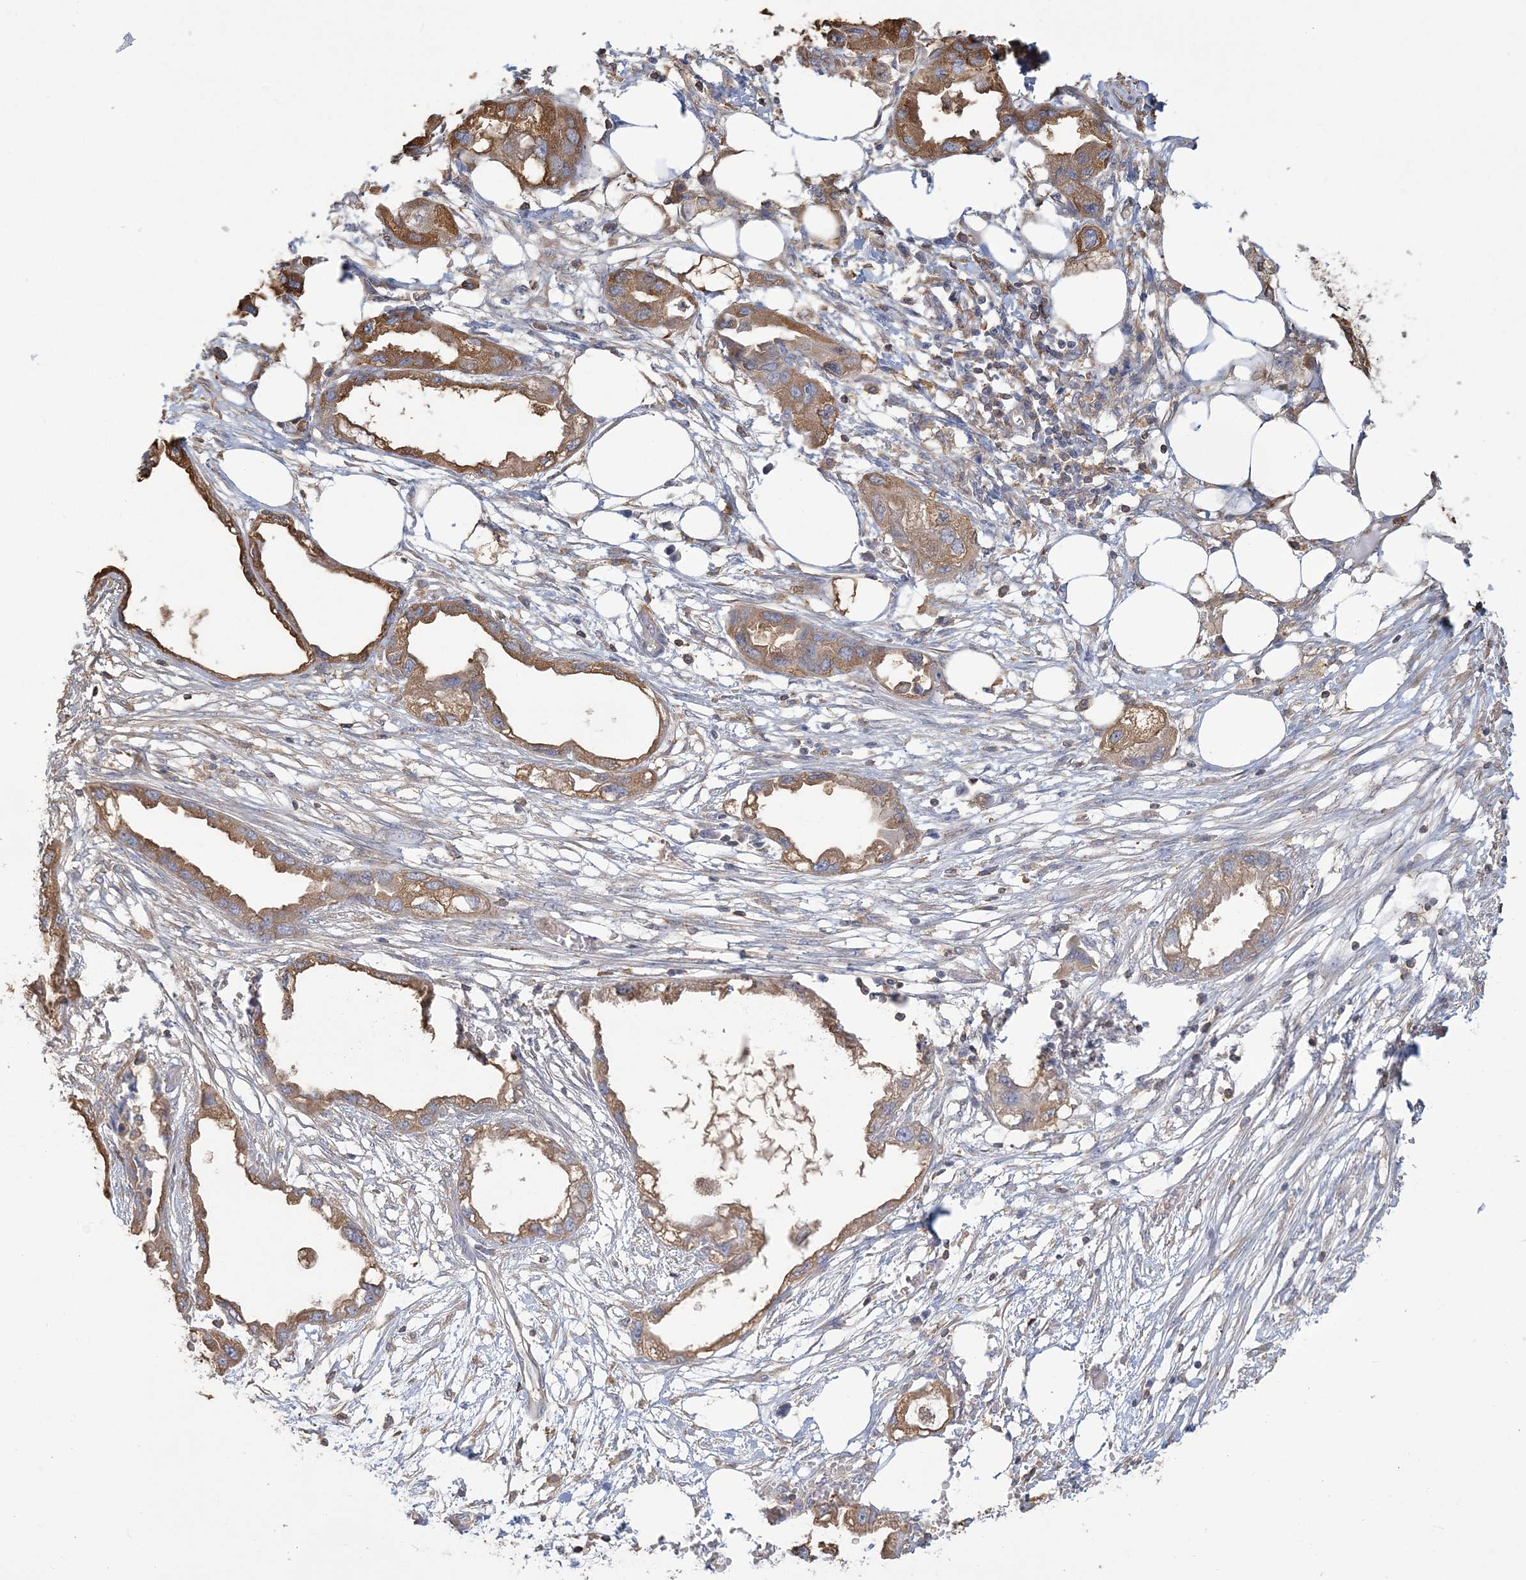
{"staining": {"intensity": "moderate", "quantity": ">75%", "location": "cytoplasmic/membranous"}, "tissue": "endometrial cancer", "cell_type": "Tumor cells", "image_type": "cancer", "snomed": [{"axis": "morphology", "description": "Adenocarcinoma, NOS"}, {"axis": "morphology", "description": "Adenocarcinoma, metastatic, NOS"}, {"axis": "topography", "description": "Adipose tissue"}, {"axis": "topography", "description": "Endometrium"}], "caption": "A brown stain labels moderate cytoplasmic/membranous staining of a protein in human endometrial cancer (metastatic adenocarcinoma) tumor cells.", "gene": "ANKS1A", "patient": {"sex": "female", "age": 67}}